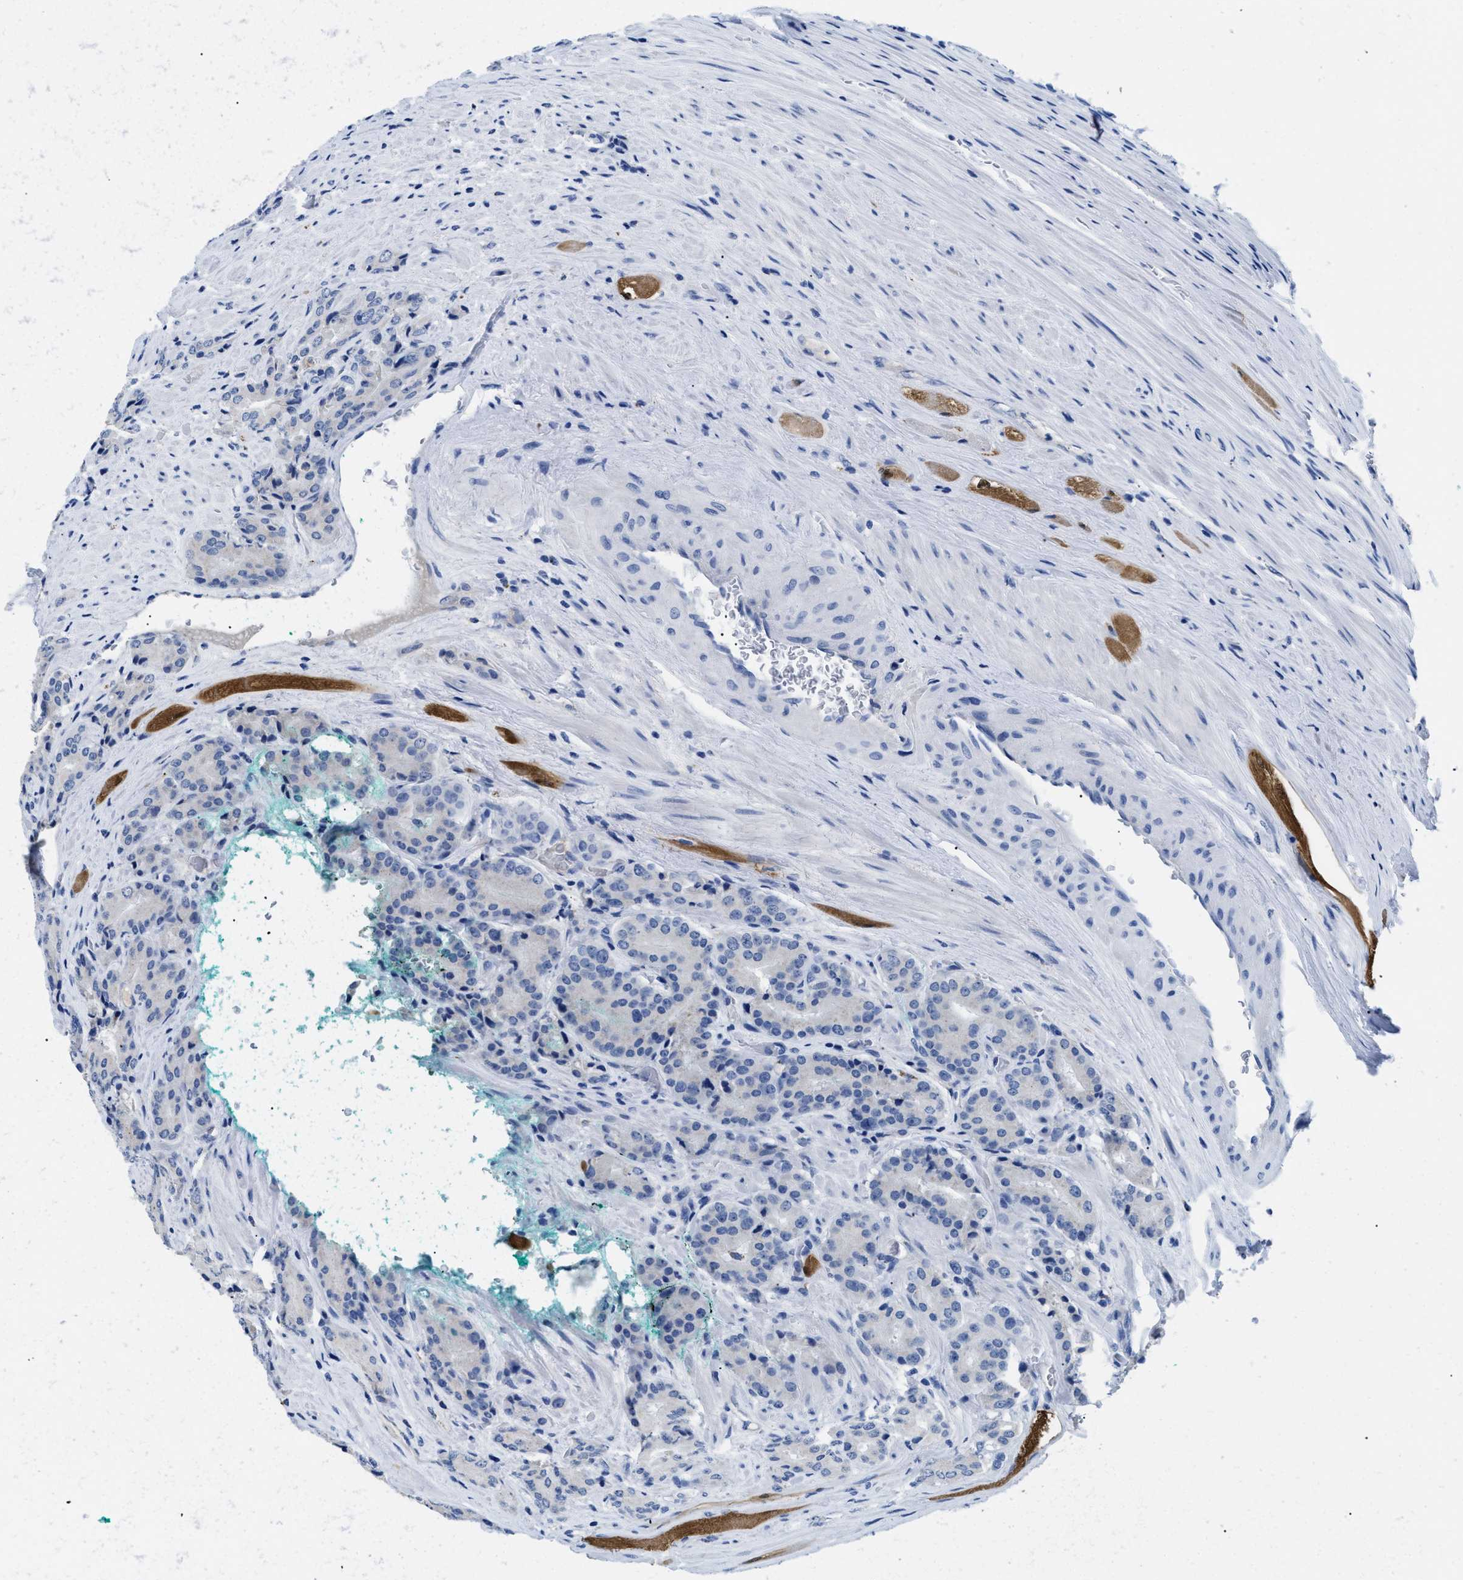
{"staining": {"intensity": "negative", "quantity": "none", "location": "none"}, "tissue": "prostate cancer", "cell_type": "Tumor cells", "image_type": "cancer", "snomed": [{"axis": "morphology", "description": "Adenocarcinoma, High grade"}, {"axis": "topography", "description": "Prostate"}], "caption": "Immunohistochemical staining of prostate cancer demonstrates no significant positivity in tumor cells.", "gene": "APOBEC2", "patient": {"sex": "male", "age": 71}}